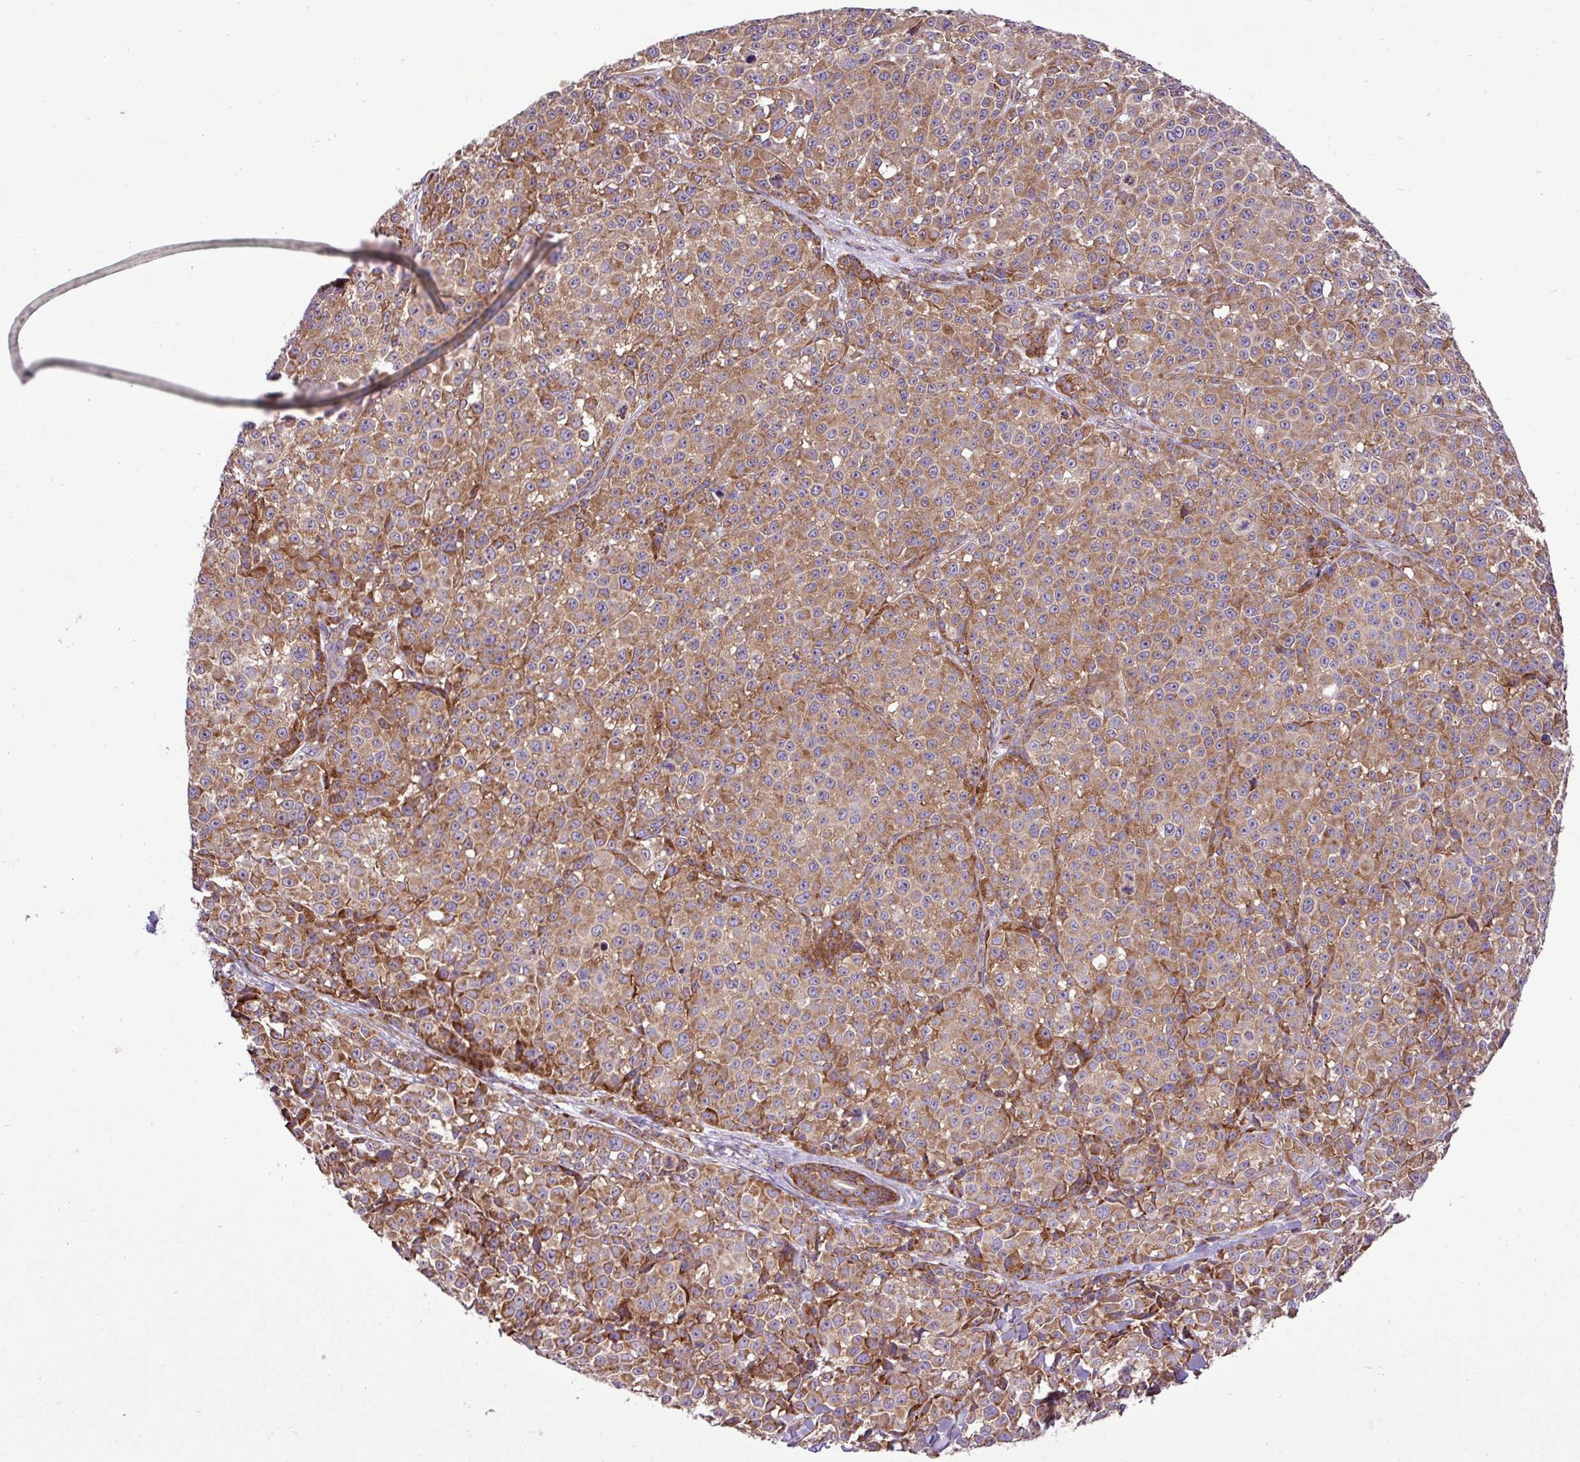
{"staining": {"intensity": "moderate", "quantity": ">75%", "location": "cytoplasmic/membranous"}, "tissue": "melanoma", "cell_type": "Tumor cells", "image_type": "cancer", "snomed": [{"axis": "morphology", "description": "Malignant melanoma, NOS"}, {"axis": "topography", "description": "Skin"}], "caption": "Immunohistochemical staining of malignant melanoma demonstrates moderate cytoplasmic/membranous protein positivity in approximately >75% of tumor cells.", "gene": "RPL13", "patient": {"sex": "female", "age": 35}}